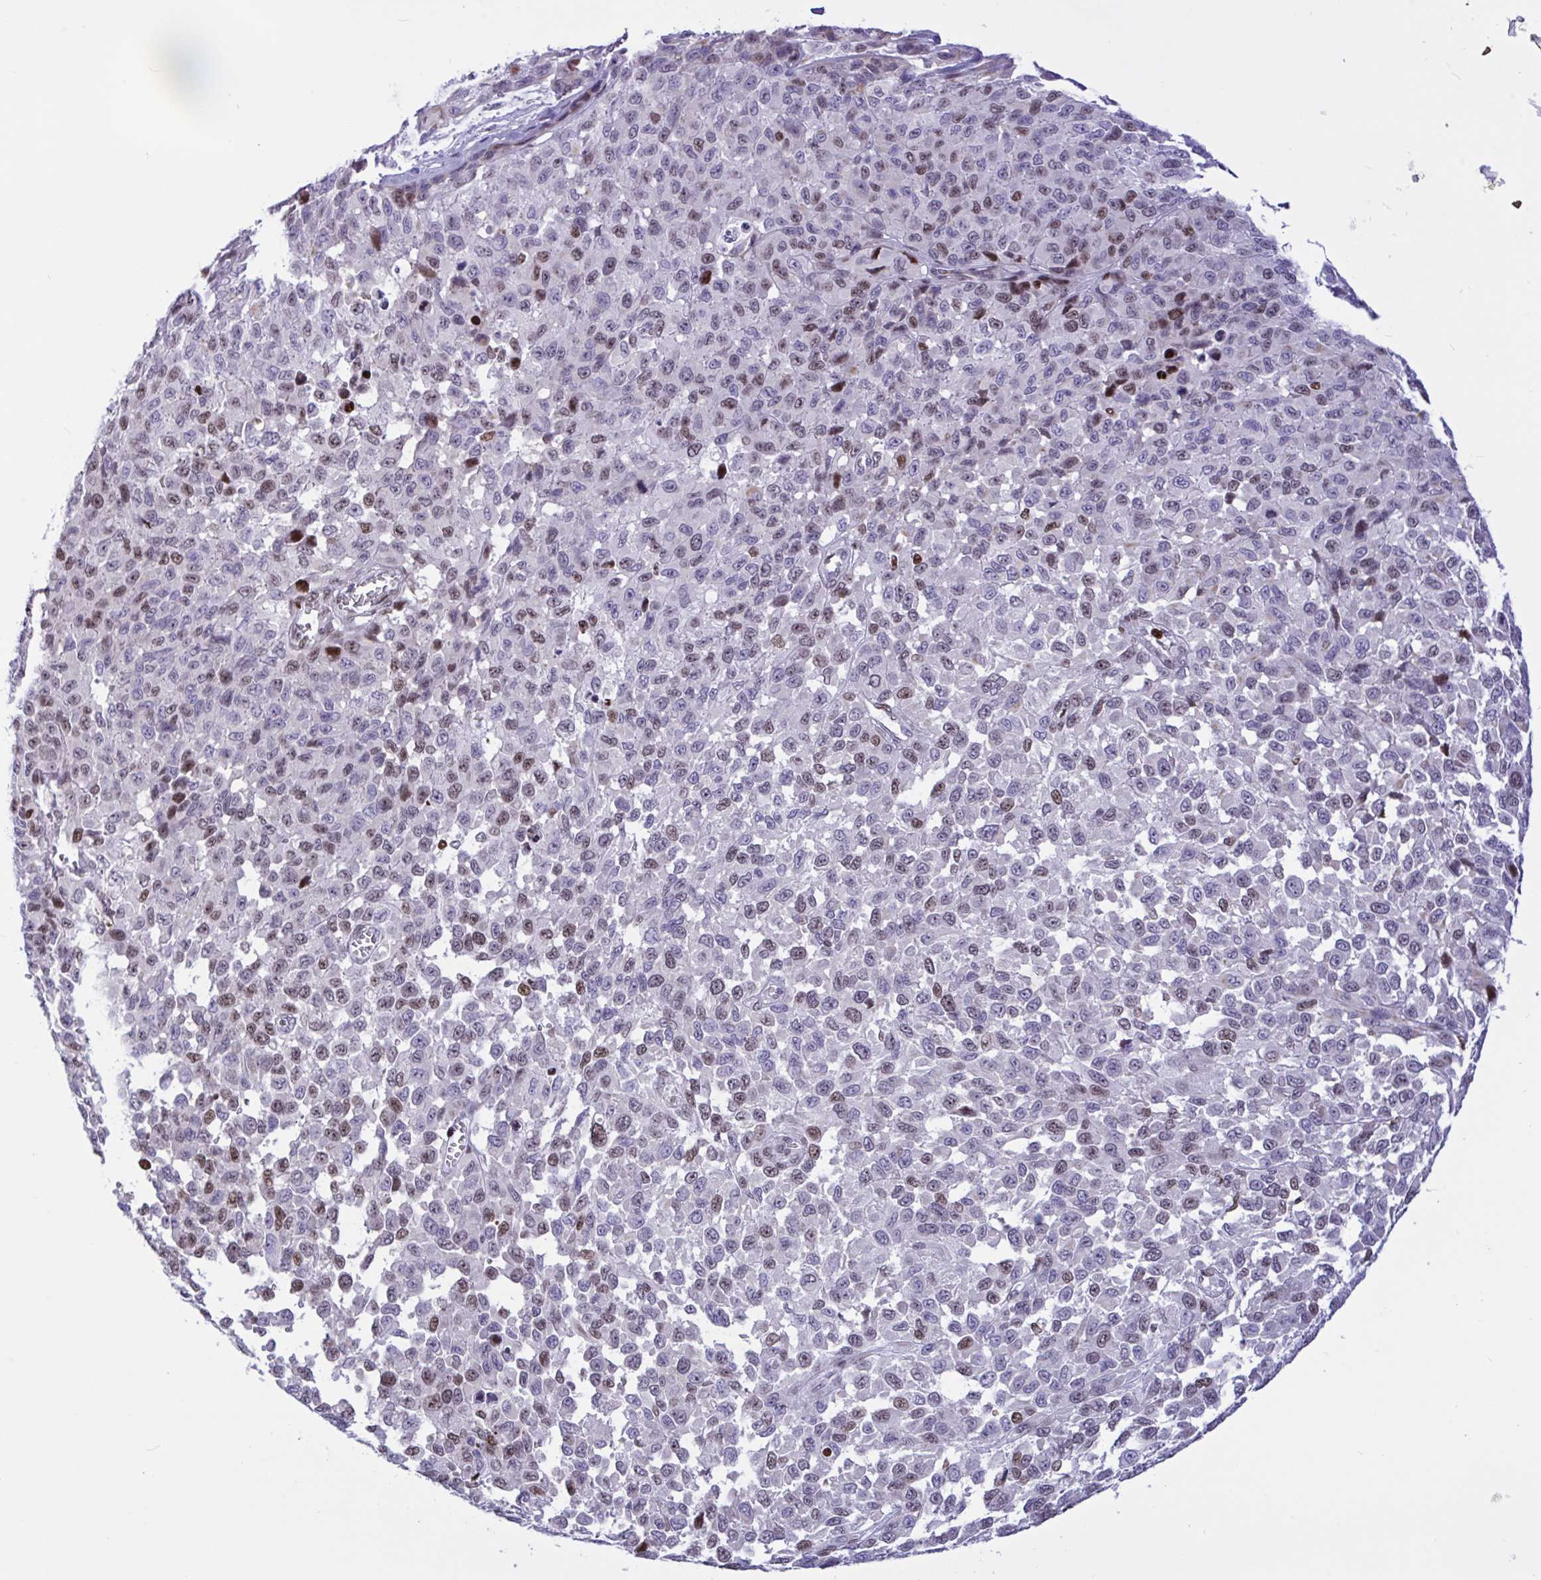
{"staining": {"intensity": "moderate", "quantity": "25%-75%", "location": "nuclear"}, "tissue": "melanoma", "cell_type": "Tumor cells", "image_type": "cancer", "snomed": [{"axis": "morphology", "description": "Malignant melanoma, NOS"}, {"axis": "topography", "description": "Skin"}], "caption": "Immunohistochemical staining of human melanoma demonstrates medium levels of moderate nuclear positivity in approximately 25%-75% of tumor cells.", "gene": "HMGB2", "patient": {"sex": "male", "age": 62}}